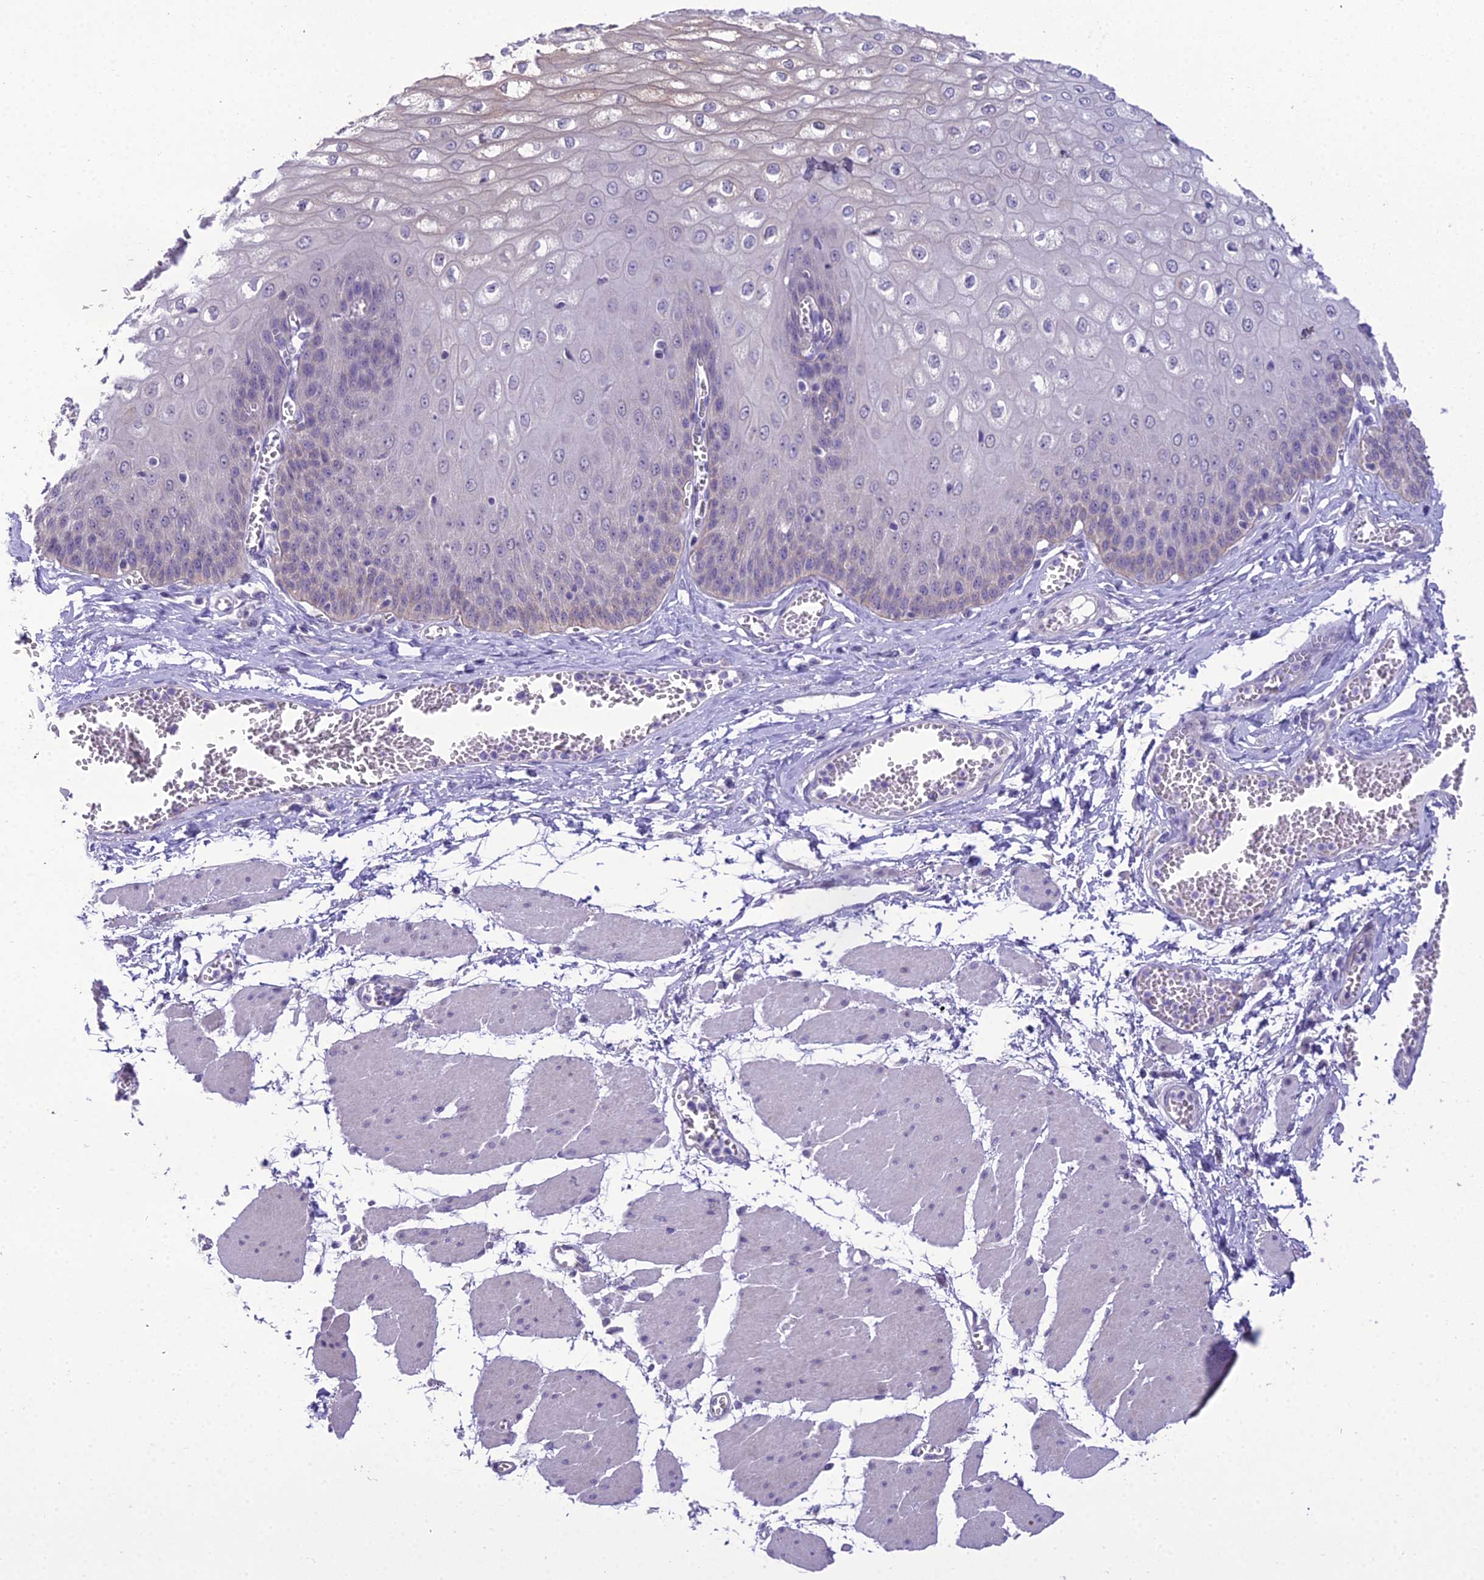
{"staining": {"intensity": "negative", "quantity": "none", "location": "none"}, "tissue": "esophagus", "cell_type": "Squamous epithelial cells", "image_type": "normal", "snomed": [{"axis": "morphology", "description": "Normal tissue, NOS"}, {"axis": "topography", "description": "Esophagus"}], "caption": "High power microscopy image of an immunohistochemistry (IHC) image of normal esophagus, revealing no significant positivity in squamous epithelial cells.", "gene": "SCRT1", "patient": {"sex": "male", "age": 60}}